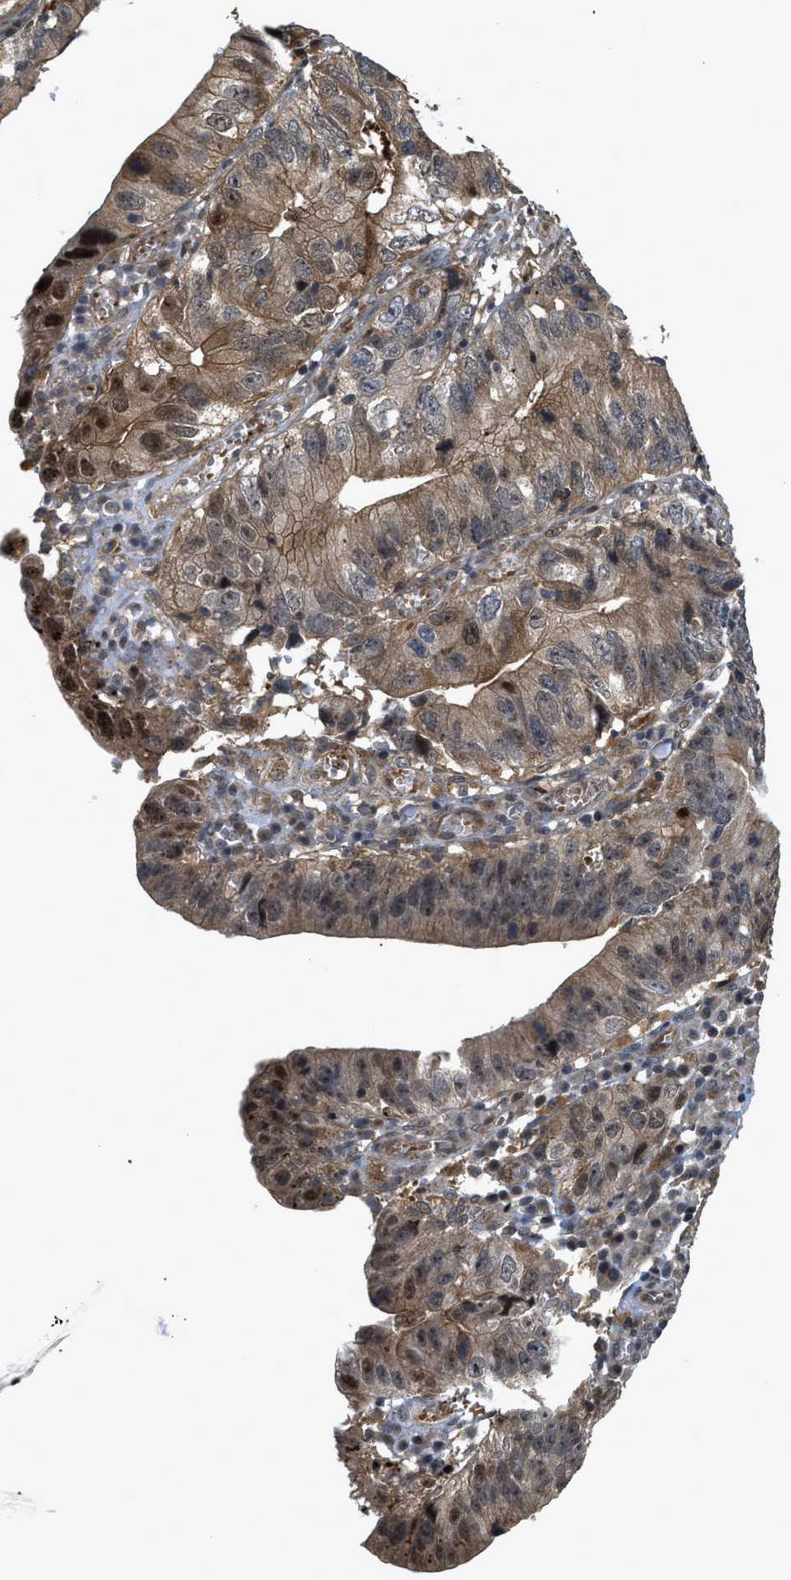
{"staining": {"intensity": "moderate", "quantity": ">75%", "location": "cytoplasmic/membranous,nuclear"}, "tissue": "stomach cancer", "cell_type": "Tumor cells", "image_type": "cancer", "snomed": [{"axis": "morphology", "description": "Adenocarcinoma, NOS"}, {"axis": "topography", "description": "Stomach"}], "caption": "Protein analysis of stomach adenocarcinoma tissue displays moderate cytoplasmic/membranous and nuclear staining in about >75% of tumor cells. (brown staining indicates protein expression, while blue staining denotes nuclei).", "gene": "DNAJC28", "patient": {"sex": "male", "age": 59}}